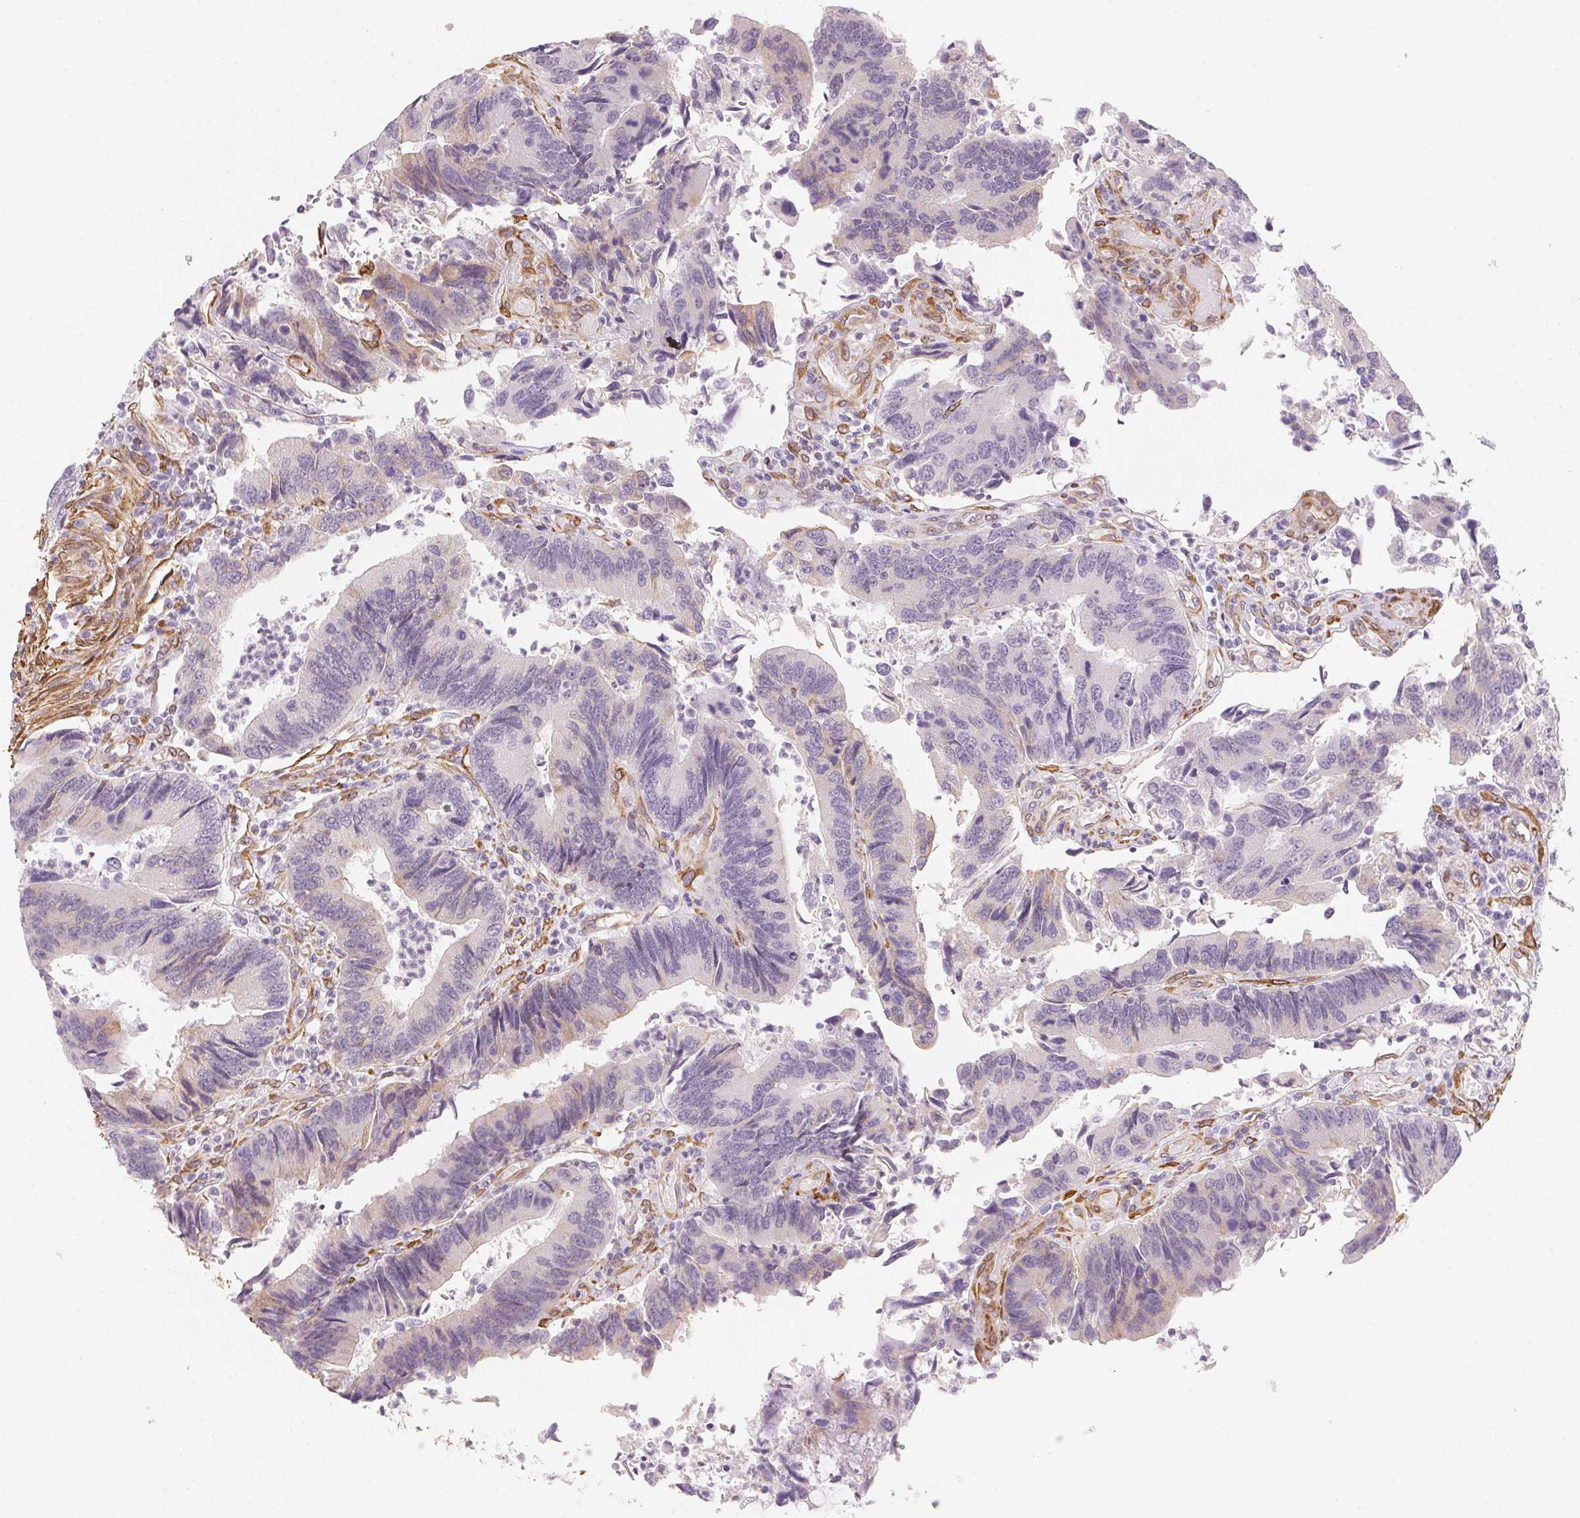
{"staining": {"intensity": "negative", "quantity": "none", "location": "none"}, "tissue": "colorectal cancer", "cell_type": "Tumor cells", "image_type": "cancer", "snomed": [{"axis": "morphology", "description": "Adenocarcinoma, NOS"}, {"axis": "topography", "description": "Colon"}], "caption": "Protein analysis of colorectal adenocarcinoma displays no significant positivity in tumor cells. (DAB (3,3'-diaminobenzidine) immunohistochemistry visualized using brightfield microscopy, high magnification).", "gene": "RSBN1", "patient": {"sex": "female", "age": 67}}